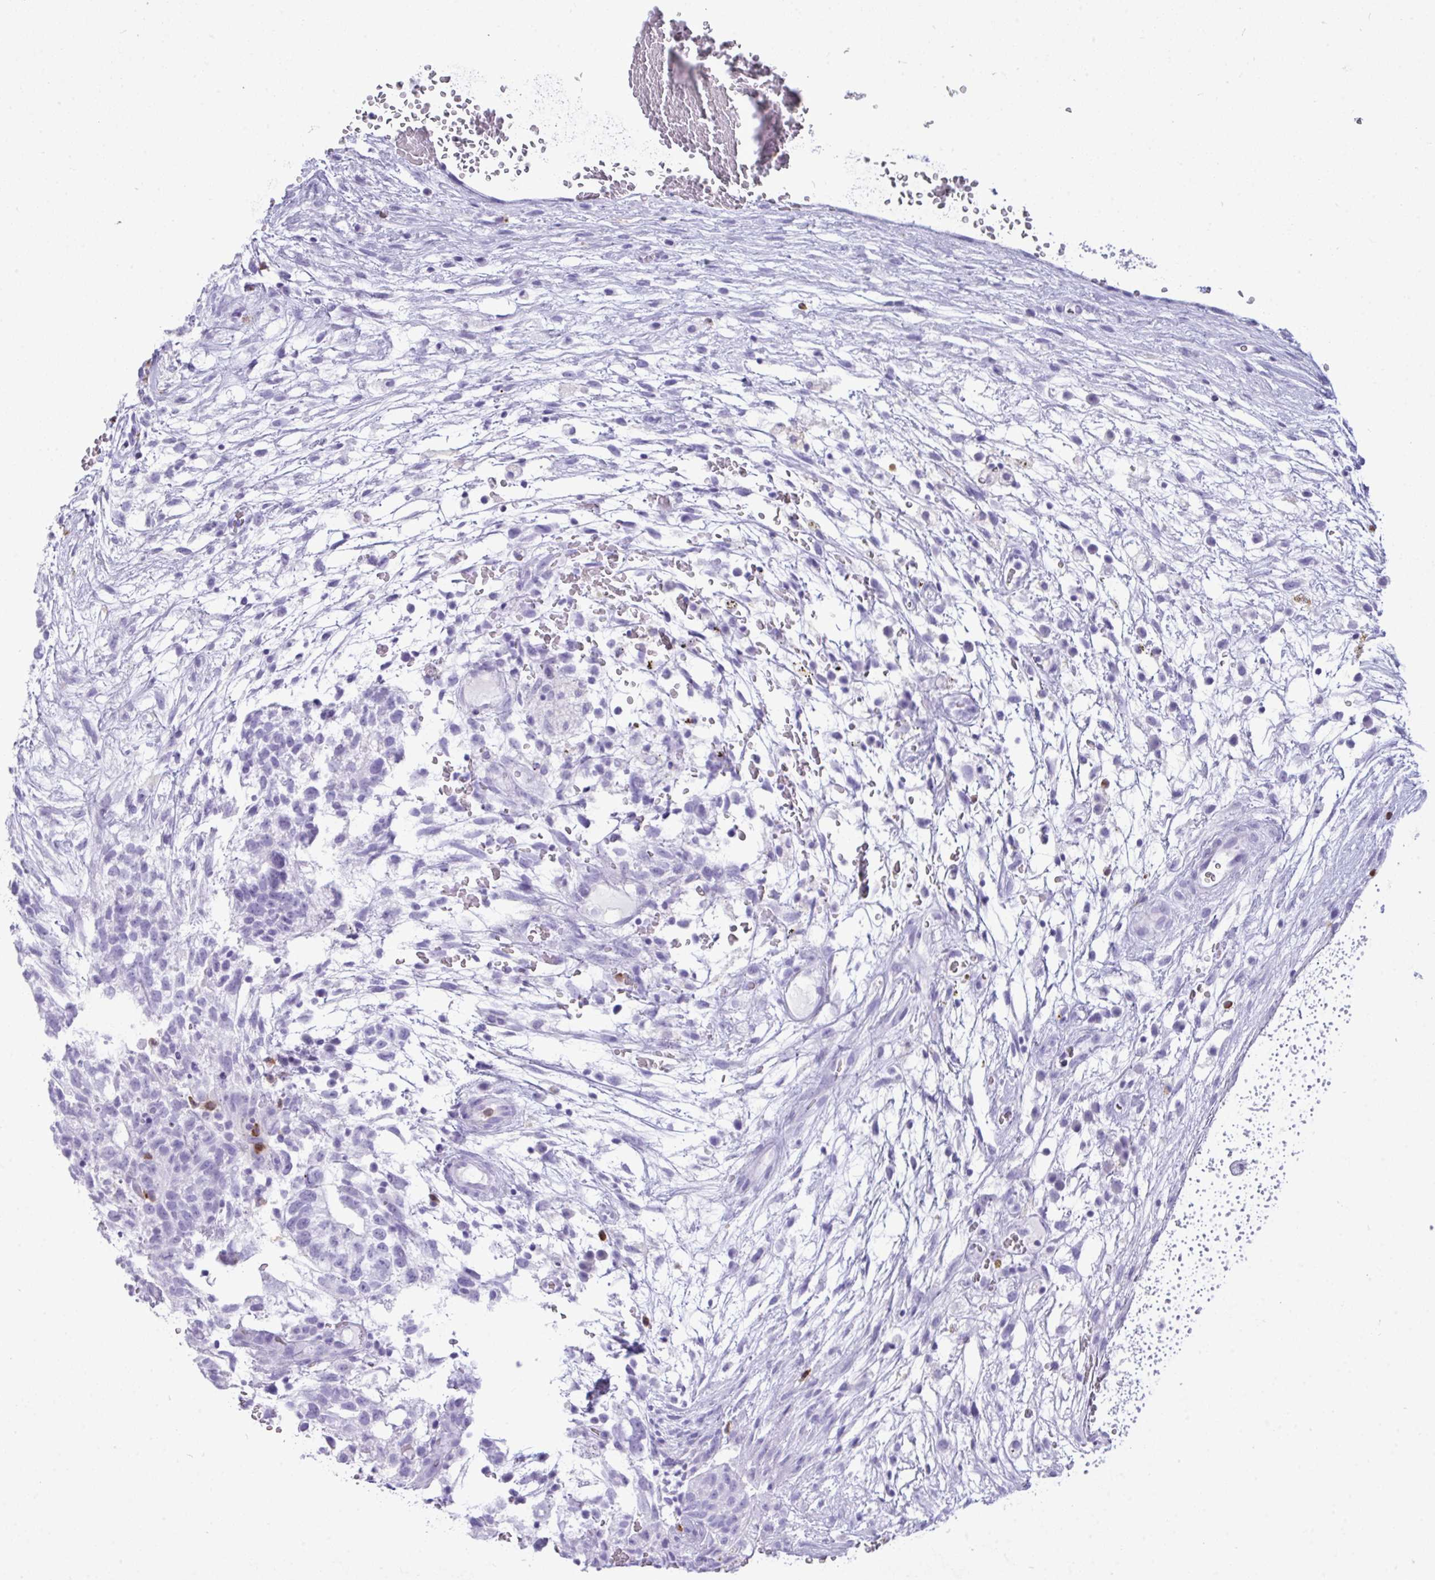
{"staining": {"intensity": "negative", "quantity": "none", "location": "none"}, "tissue": "testis cancer", "cell_type": "Tumor cells", "image_type": "cancer", "snomed": [{"axis": "morphology", "description": "Normal tissue, NOS"}, {"axis": "morphology", "description": "Carcinoma, Embryonal, NOS"}, {"axis": "topography", "description": "Testis"}], "caption": "High magnification brightfield microscopy of testis cancer stained with DAB (brown) and counterstained with hematoxylin (blue): tumor cells show no significant positivity. Brightfield microscopy of IHC stained with DAB (brown) and hematoxylin (blue), captured at high magnification.", "gene": "ARHGAP42", "patient": {"sex": "male", "age": 32}}